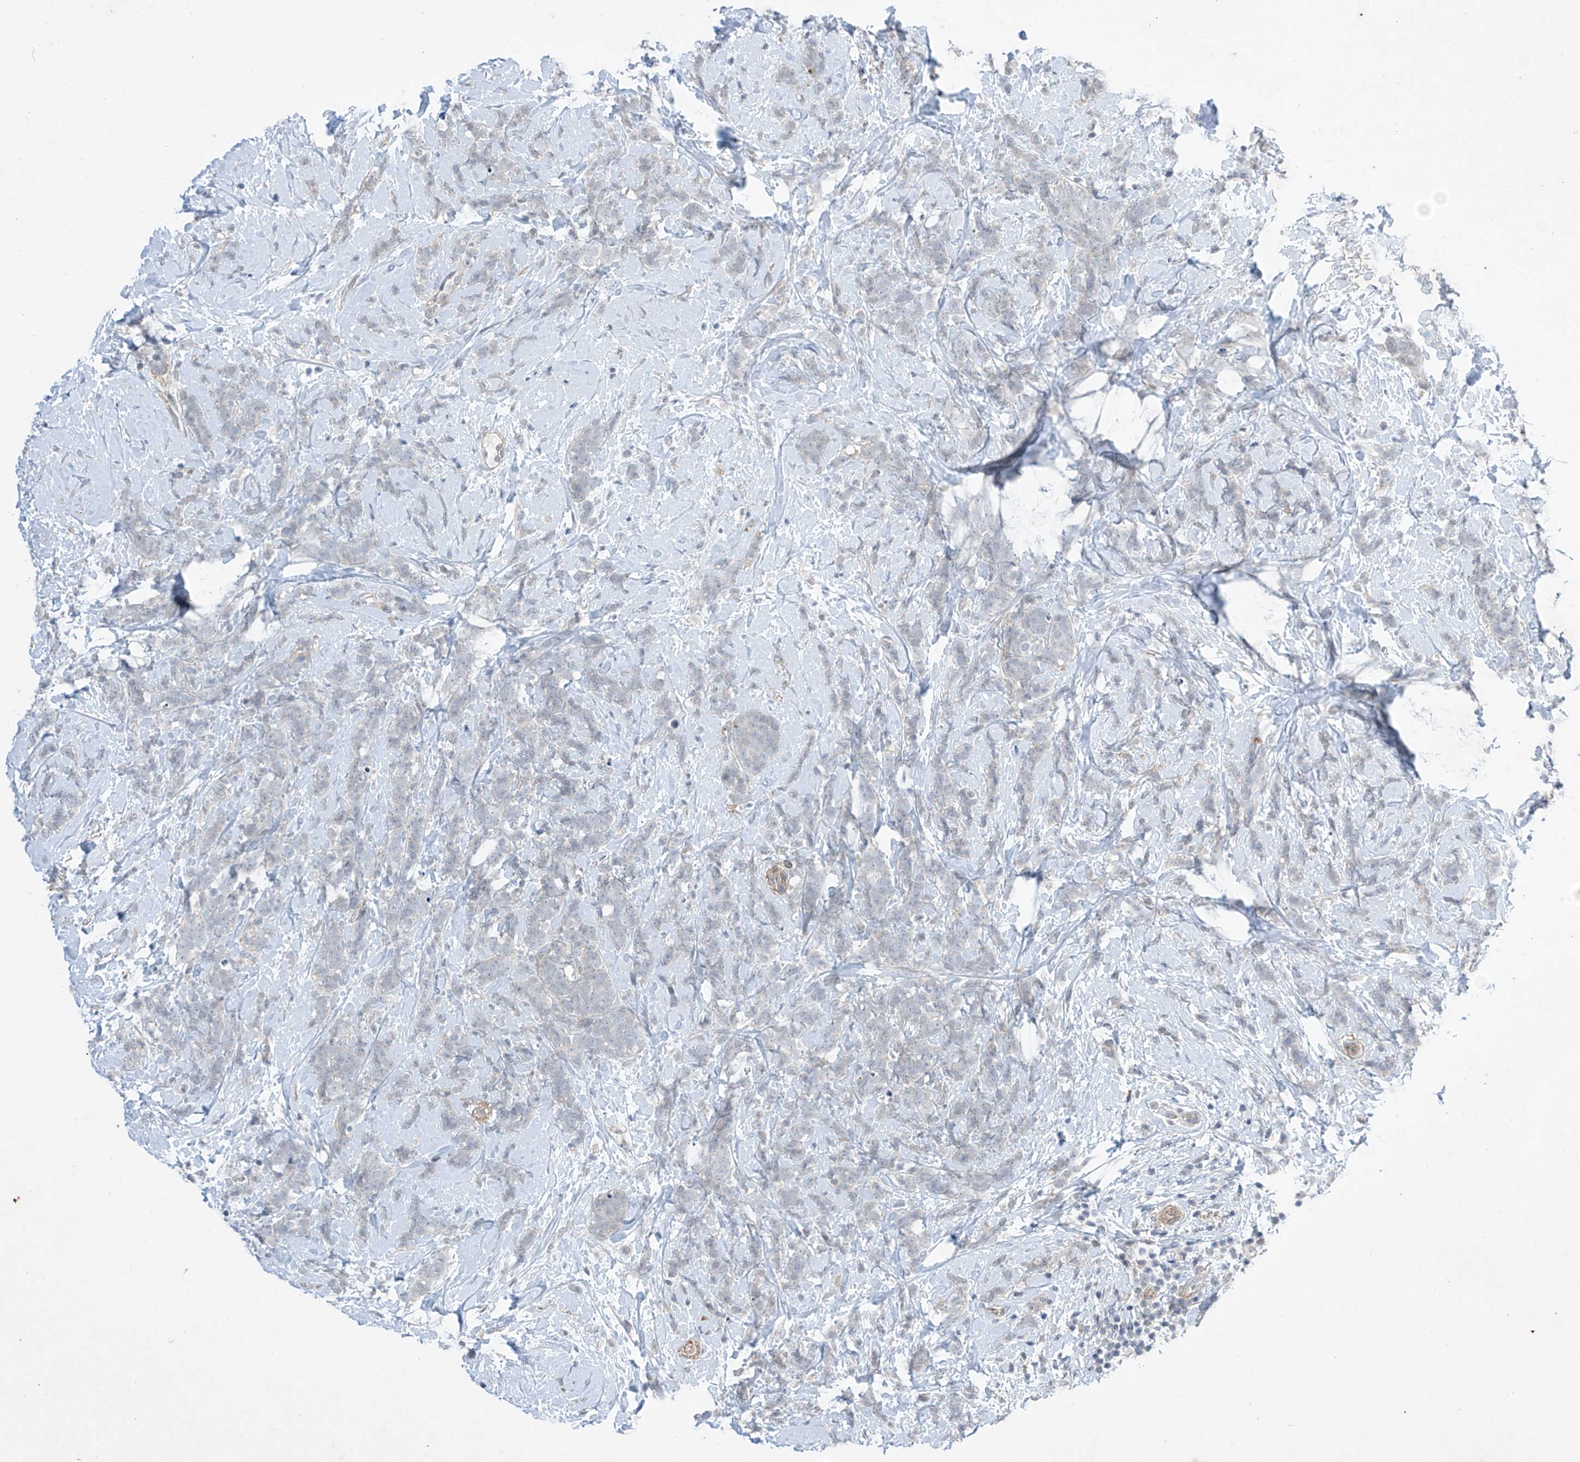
{"staining": {"intensity": "negative", "quantity": "none", "location": "none"}, "tissue": "breast cancer", "cell_type": "Tumor cells", "image_type": "cancer", "snomed": [{"axis": "morphology", "description": "Lobular carcinoma"}, {"axis": "topography", "description": "Breast"}], "caption": "Histopathology image shows no protein expression in tumor cells of lobular carcinoma (breast) tissue.", "gene": "ABLIM2", "patient": {"sex": "female", "age": 58}}